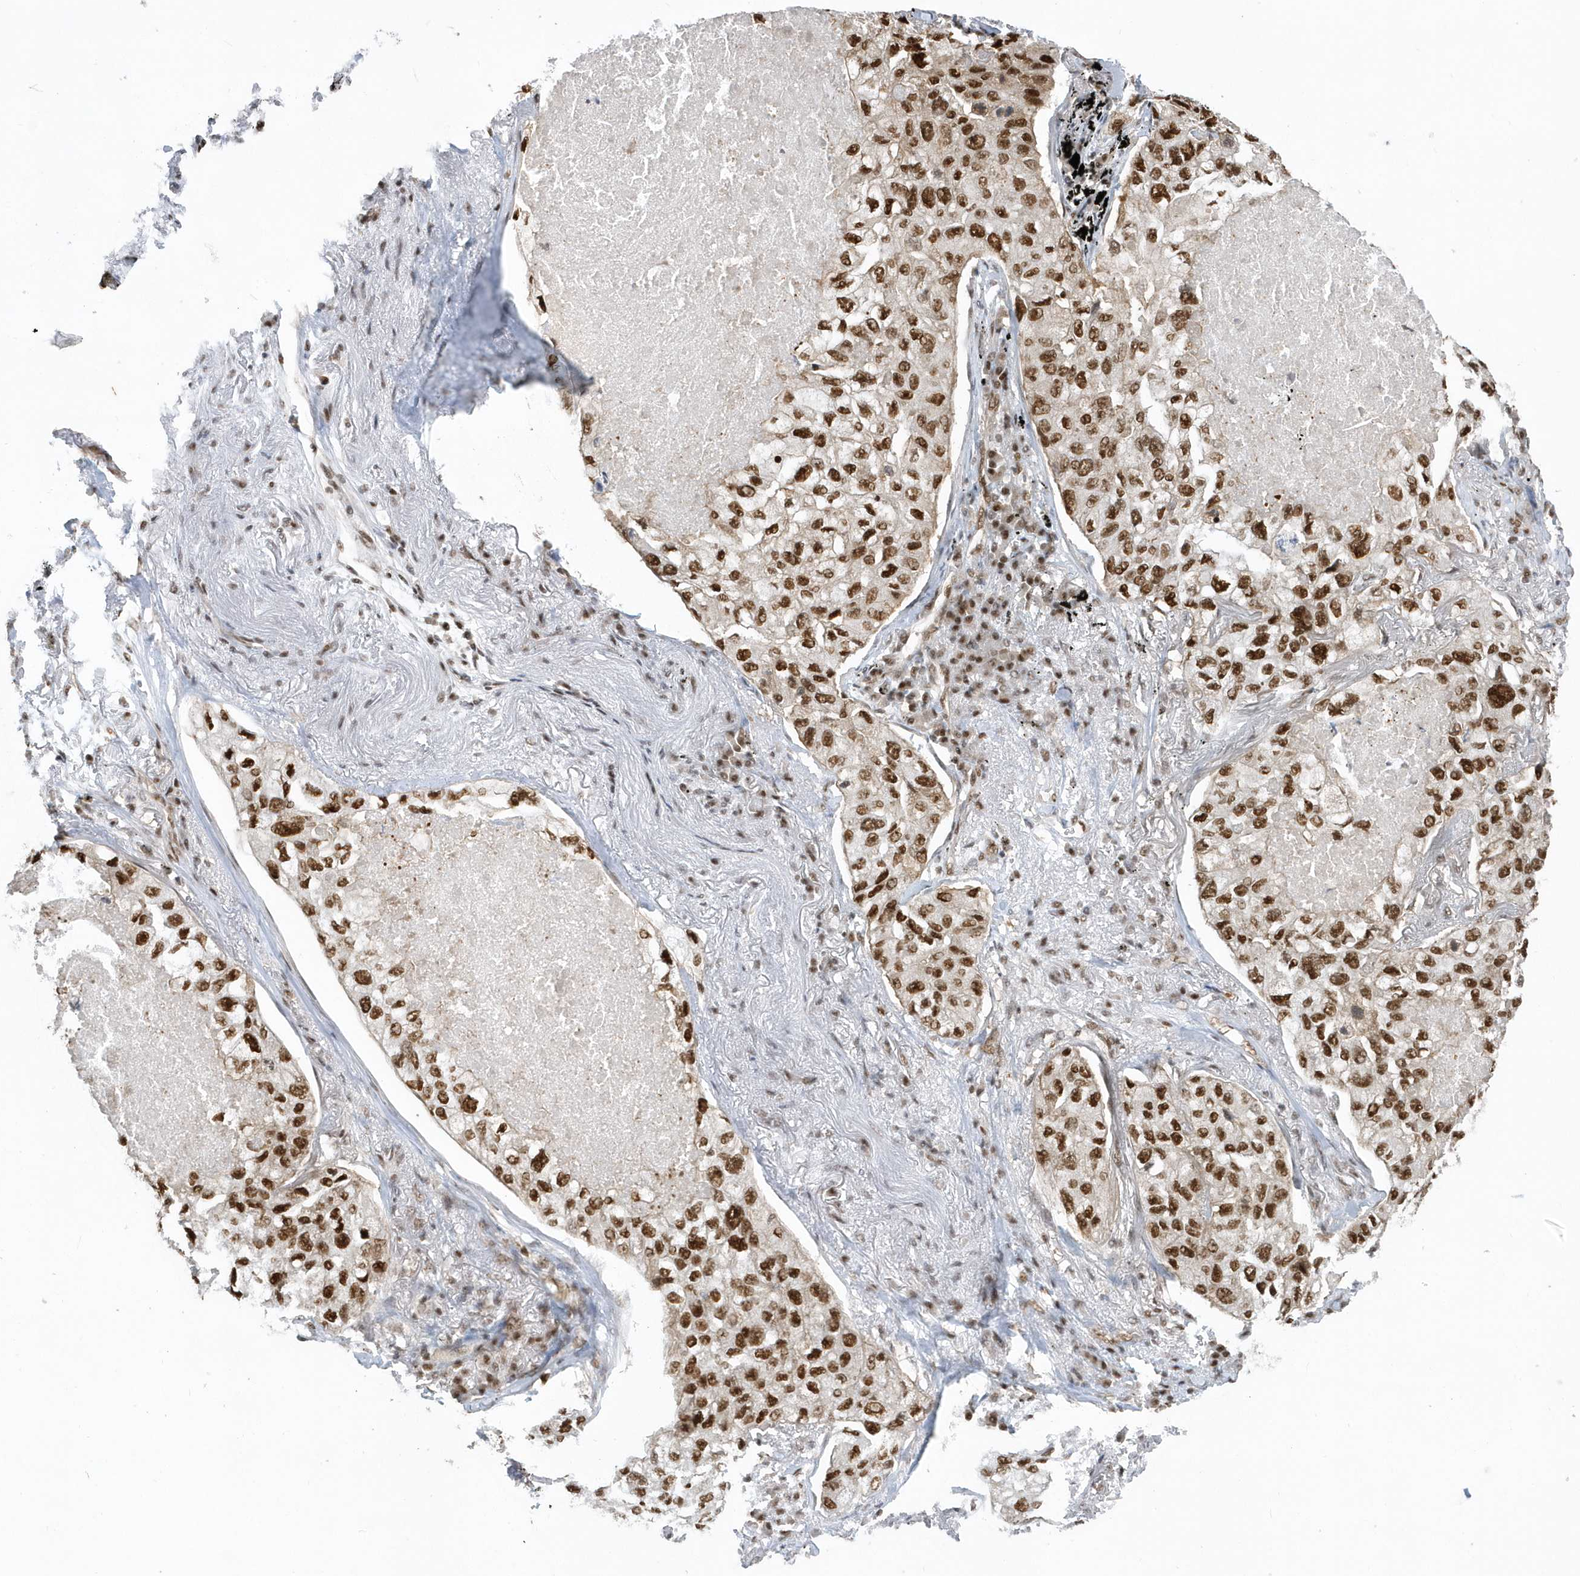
{"staining": {"intensity": "moderate", "quantity": ">75%", "location": "nuclear"}, "tissue": "lung cancer", "cell_type": "Tumor cells", "image_type": "cancer", "snomed": [{"axis": "morphology", "description": "Adenocarcinoma, NOS"}, {"axis": "topography", "description": "Lung"}], "caption": "A brown stain highlights moderate nuclear staining of a protein in lung cancer tumor cells. Using DAB (brown) and hematoxylin (blue) stains, captured at high magnification using brightfield microscopy.", "gene": "SEPHS1", "patient": {"sex": "male", "age": 65}}